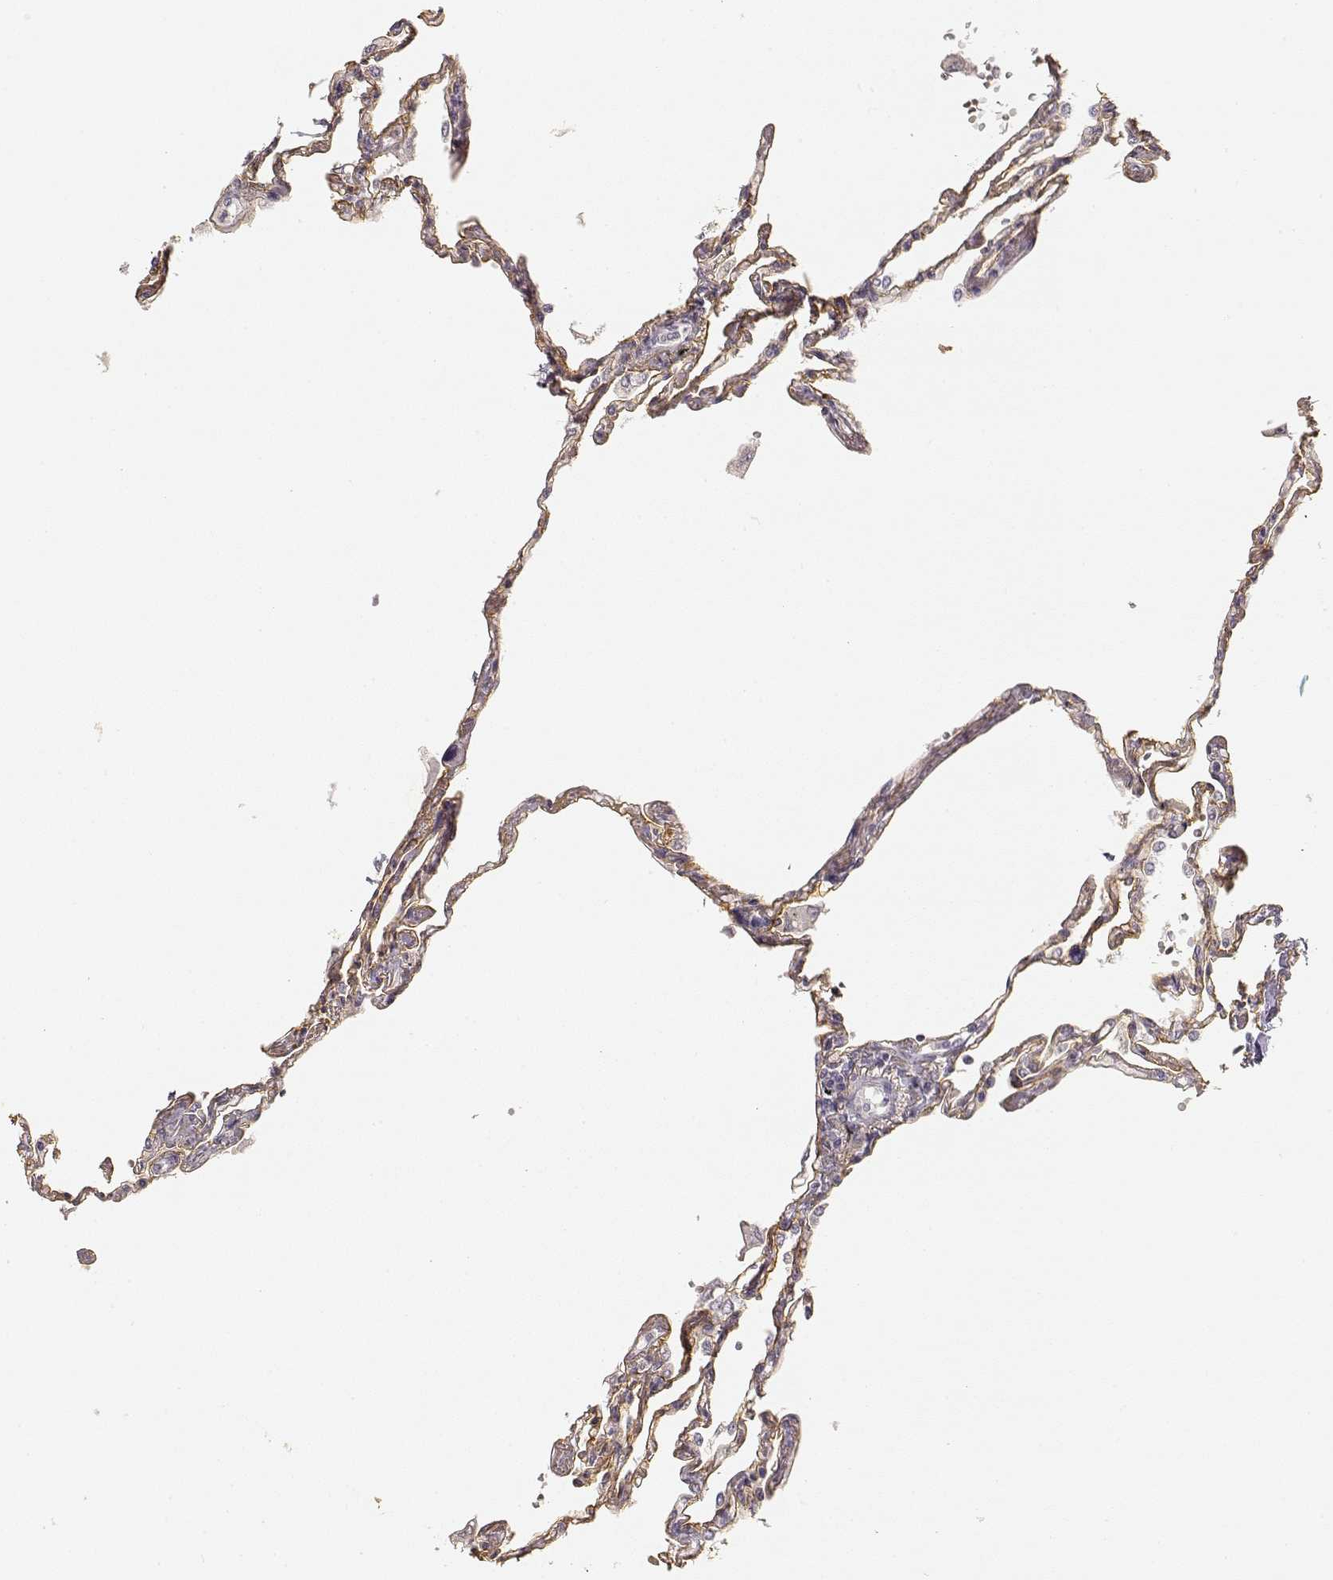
{"staining": {"intensity": "weak", "quantity": "<25%", "location": "cytoplasmic/membranous"}, "tissue": "lung", "cell_type": "Alveolar cells", "image_type": "normal", "snomed": [{"axis": "morphology", "description": "Normal tissue, NOS"}, {"axis": "topography", "description": "Lung"}], "caption": "IHC micrograph of benign lung stained for a protein (brown), which displays no positivity in alveolar cells. (DAB (3,3'-diaminobenzidine) immunohistochemistry (IHC) visualized using brightfield microscopy, high magnification).", "gene": "LAMC2", "patient": {"sex": "female", "age": 67}}